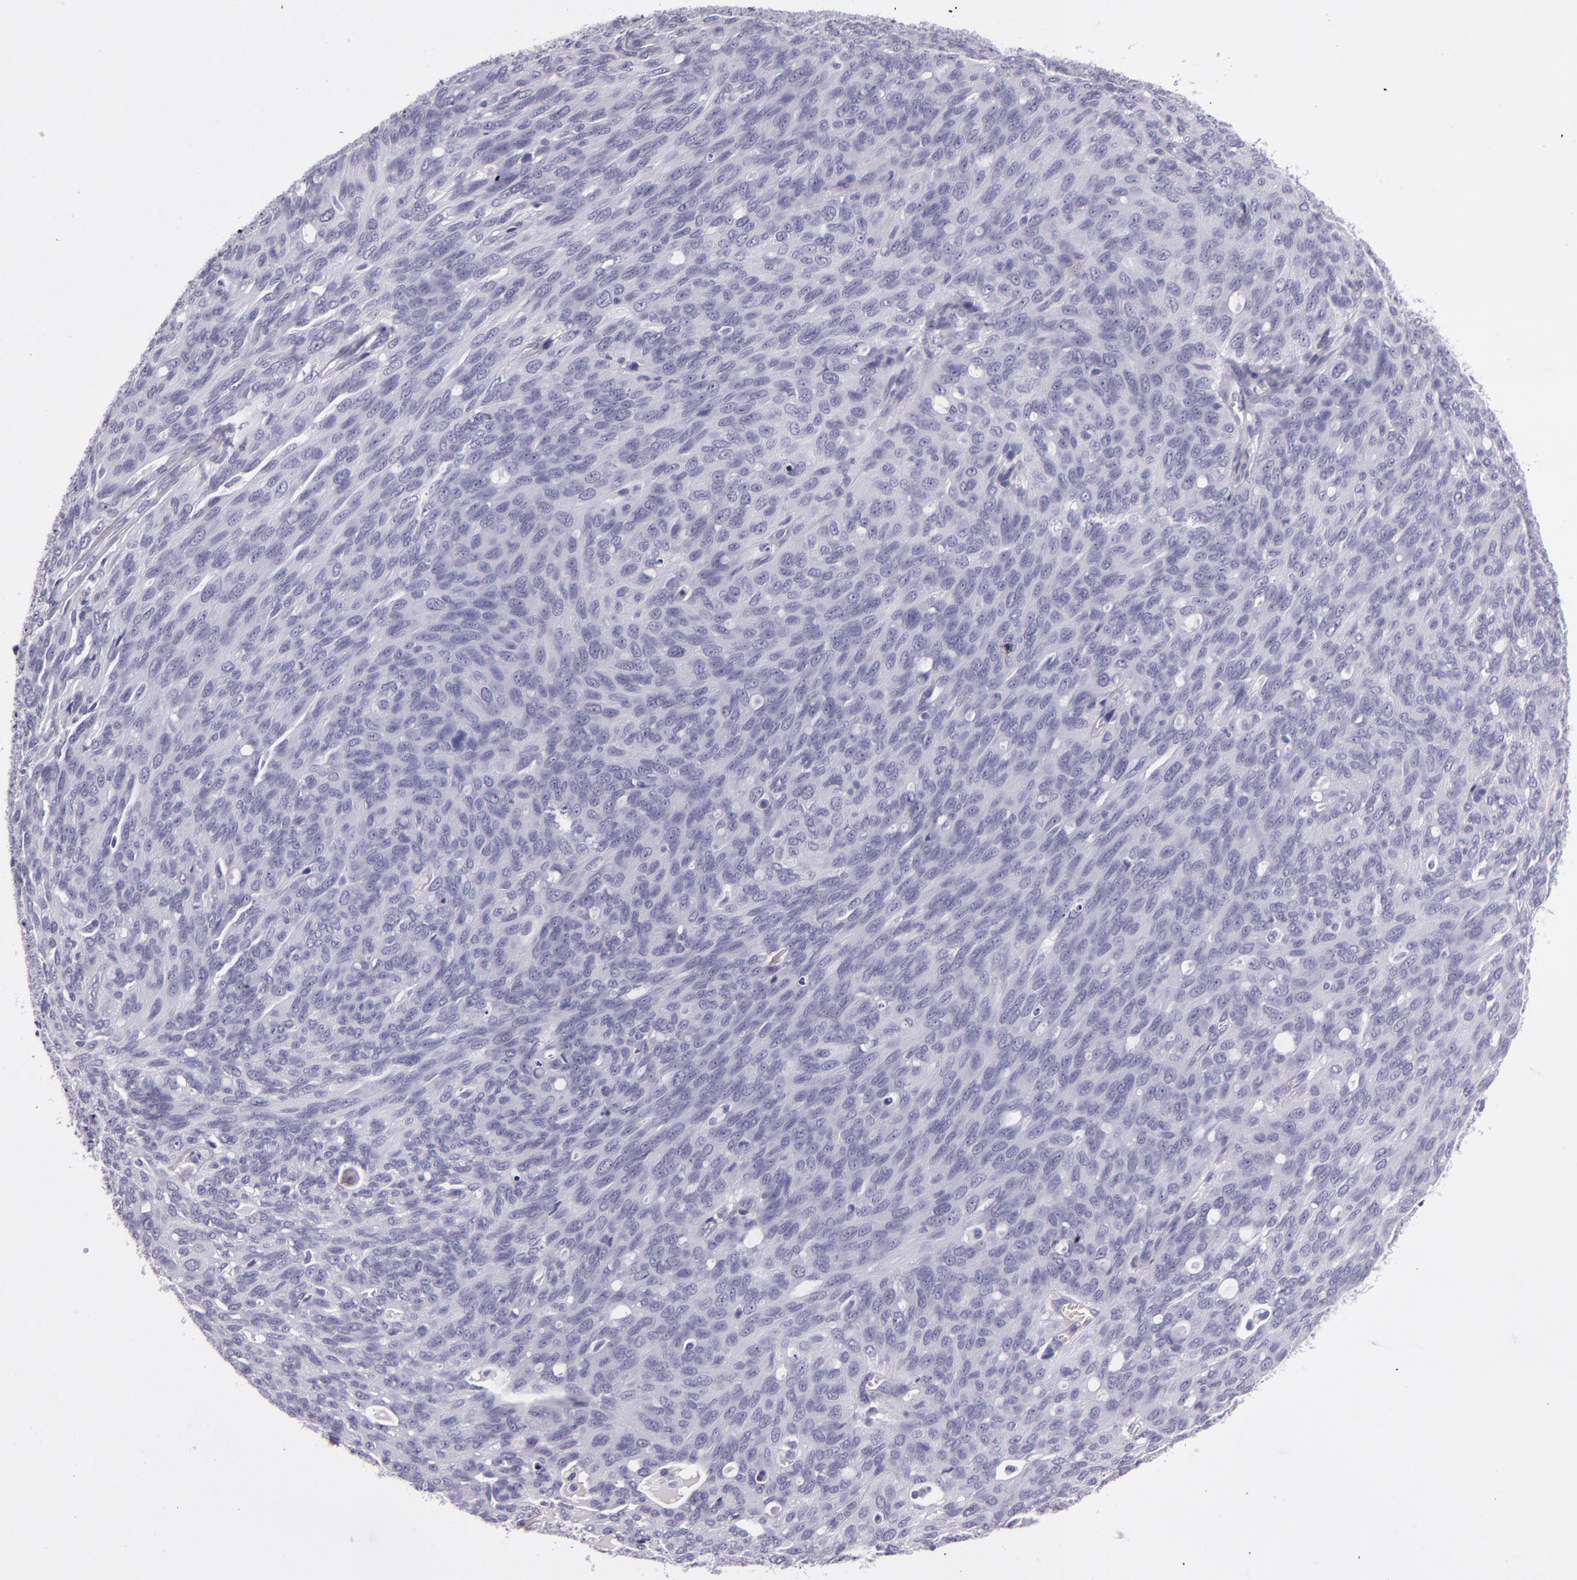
{"staining": {"intensity": "negative", "quantity": "none", "location": "none"}, "tissue": "ovarian cancer", "cell_type": "Tumor cells", "image_type": "cancer", "snomed": [{"axis": "morphology", "description": "Carcinoma, endometroid"}, {"axis": "topography", "description": "Ovary"}], "caption": "DAB immunohistochemical staining of endometroid carcinoma (ovarian) shows no significant expression in tumor cells.", "gene": "CR2", "patient": {"sex": "female", "age": 60}}